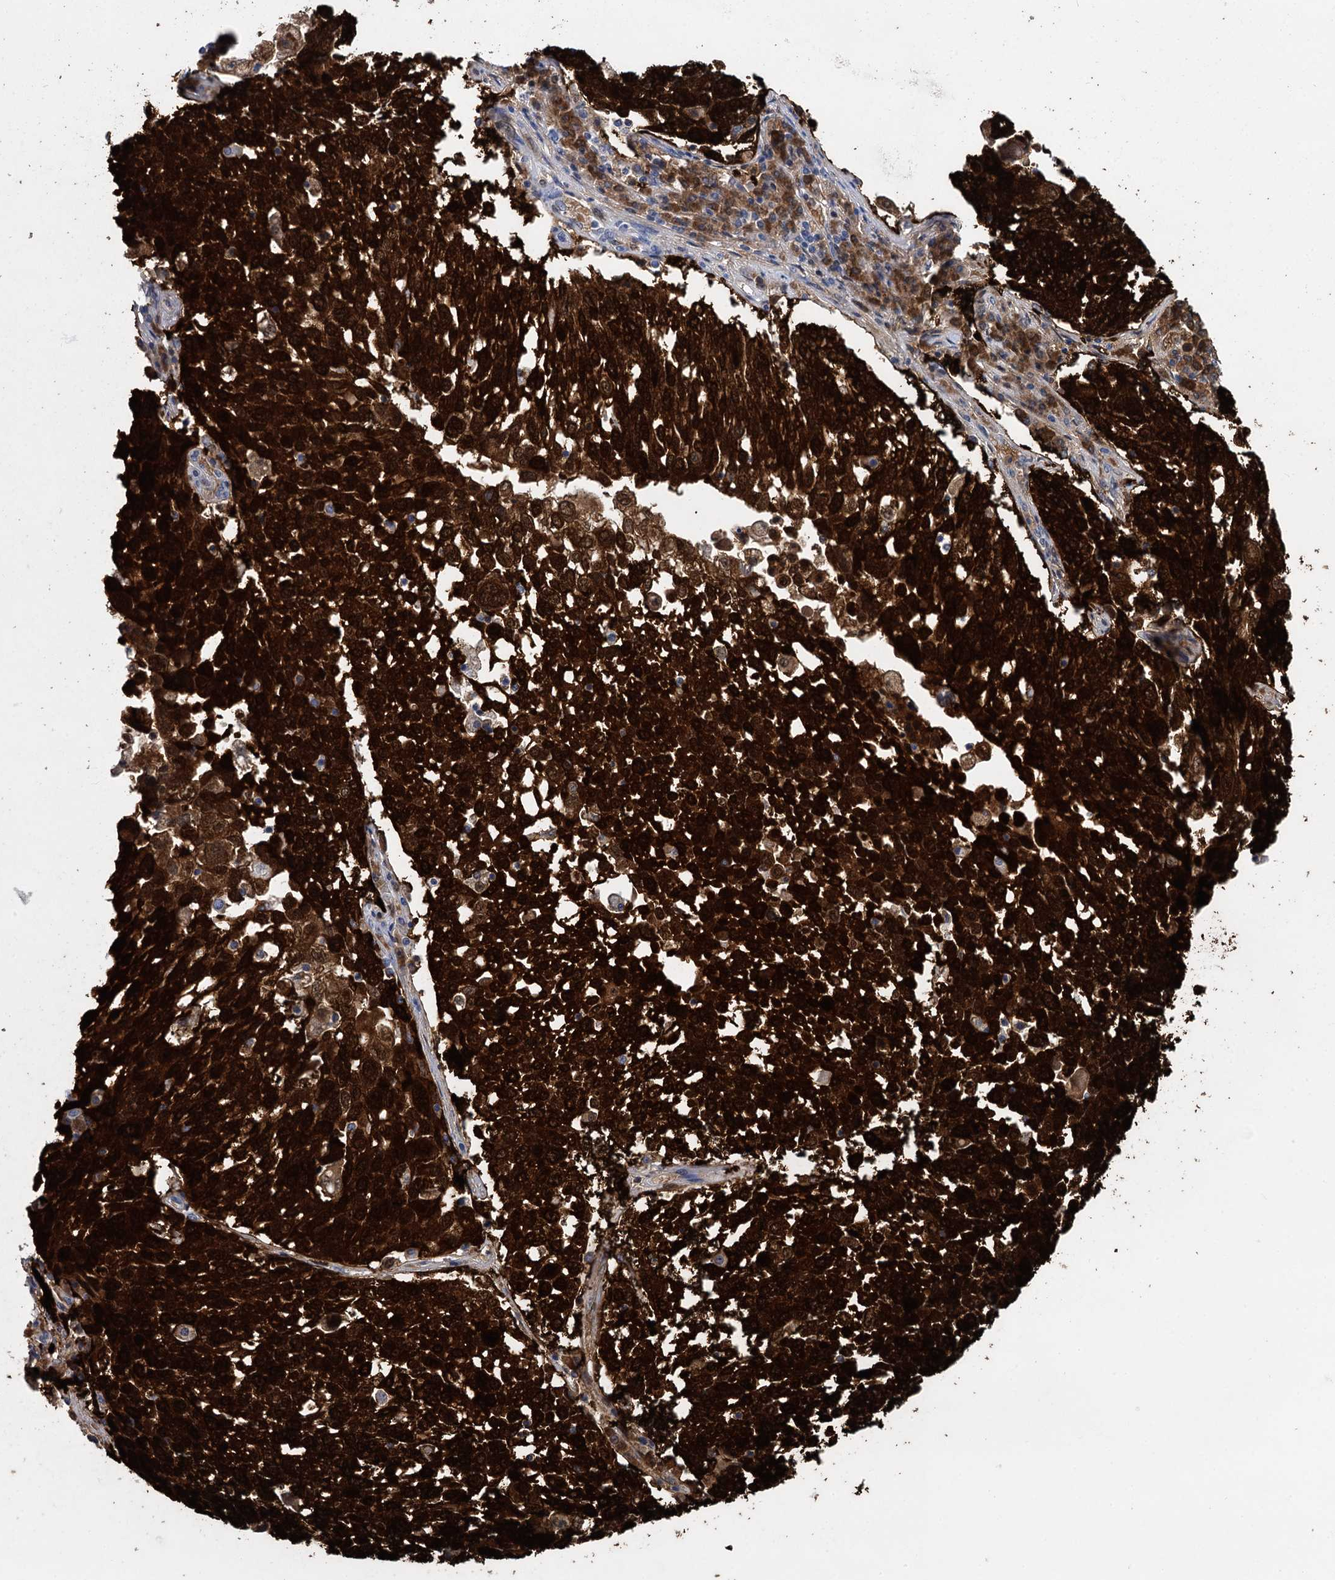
{"staining": {"intensity": "strong", "quantity": ">75%", "location": "cytoplasmic/membranous"}, "tissue": "lung cancer", "cell_type": "Tumor cells", "image_type": "cancer", "snomed": [{"axis": "morphology", "description": "Squamous cell carcinoma, NOS"}, {"axis": "topography", "description": "Lung"}], "caption": "Lung squamous cell carcinoma stained with a protein marker demonstrates strong staining in tumor cells.", "gene": "GSTM3", "patient": {"sex": "male", "age": 65}}